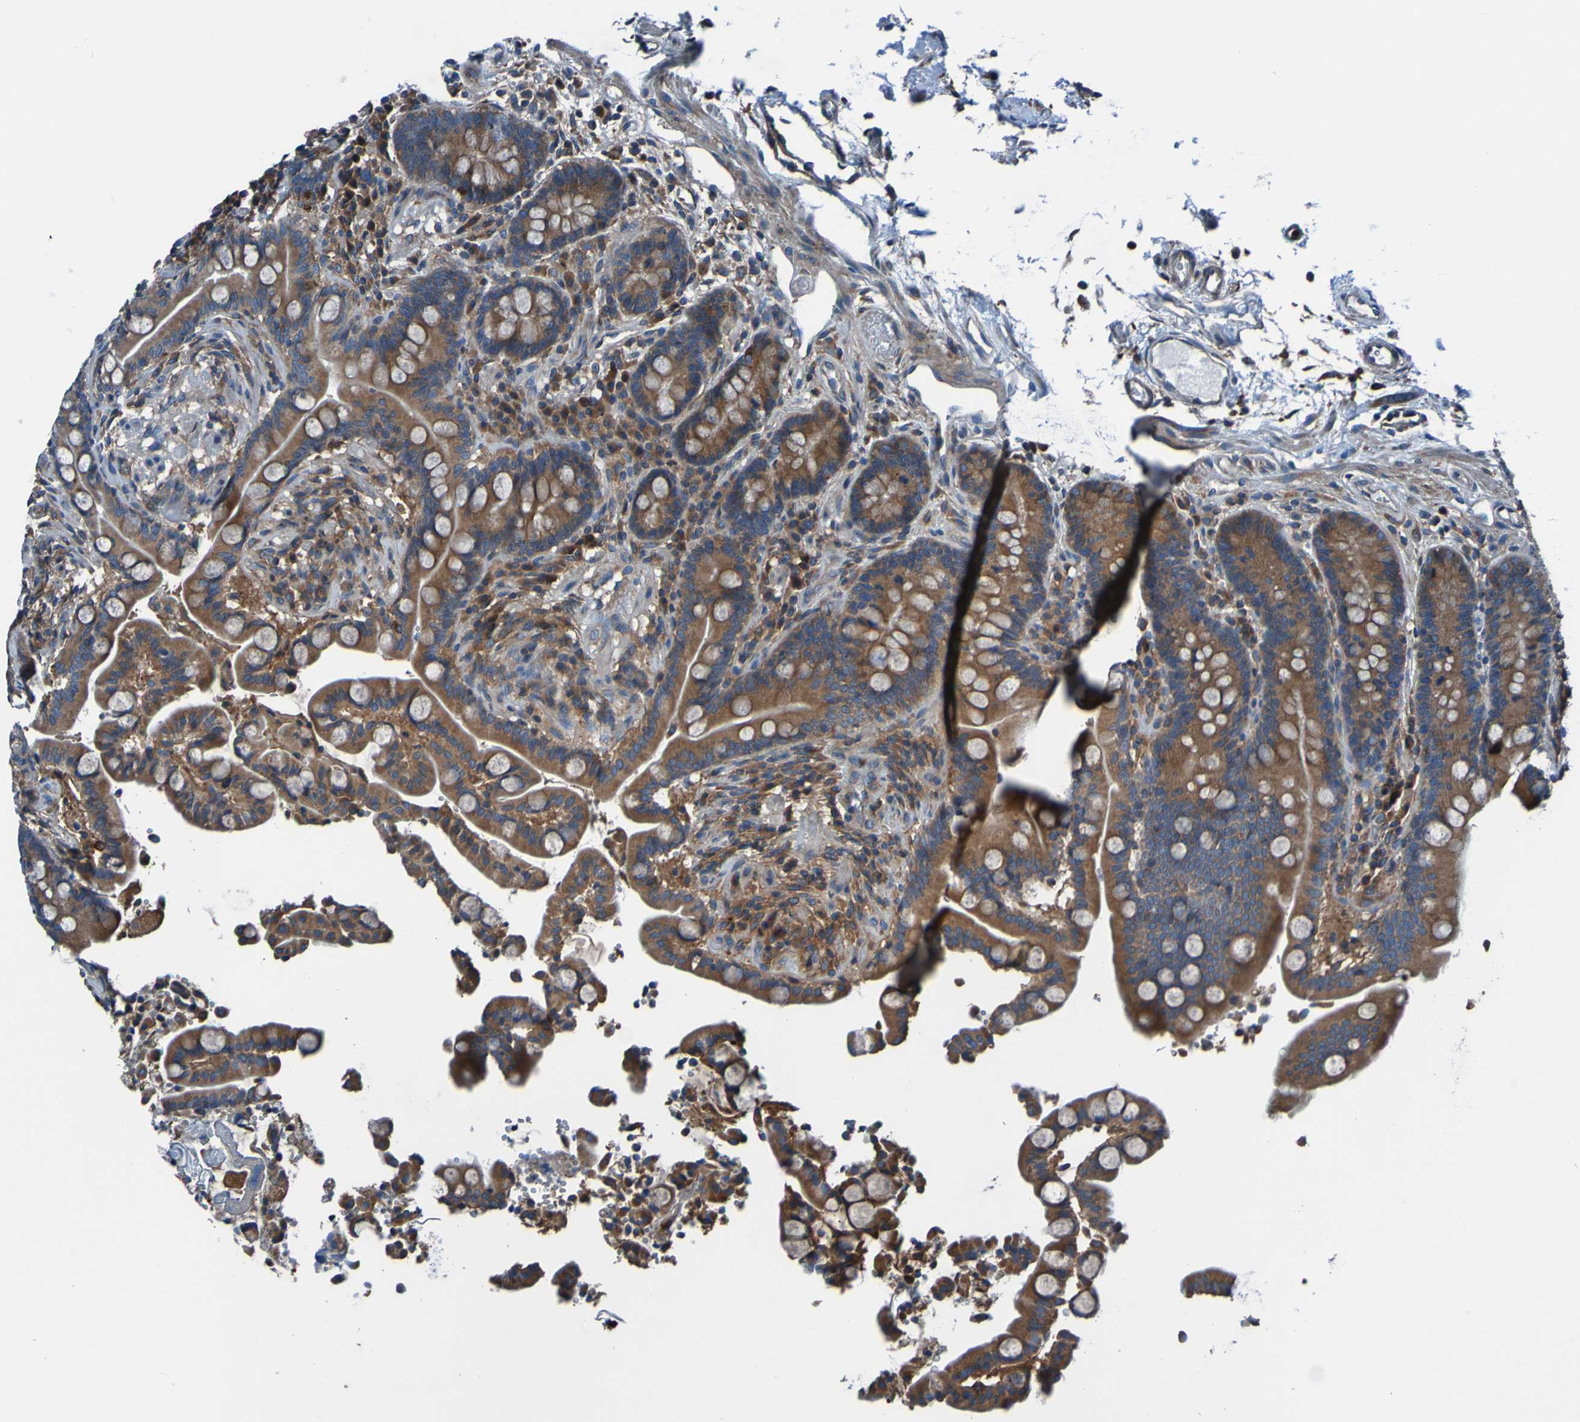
{"staining": {"intensity": "moderate", "quantity": "25%-75%", "location": "cytoplasmic/membranous"}, "tissue": "colon", "cell_type": "Endothelial cells", "image_type": "normal", "snomed": [{"axis": "morphology", "description": "Normal tissue, NOS"}, {"axis": "topography", "description": "Colon"}], "caption": "Endothelial cells show medium levels of moderate cytoplasmic/membranous positivity in about 25%-75% of cells in benign human colon. (Brightfield microscopy of DAB IHC at high magnification).", "gene": "RAB5B", "patient": {"sex": "male", "age": 73}}